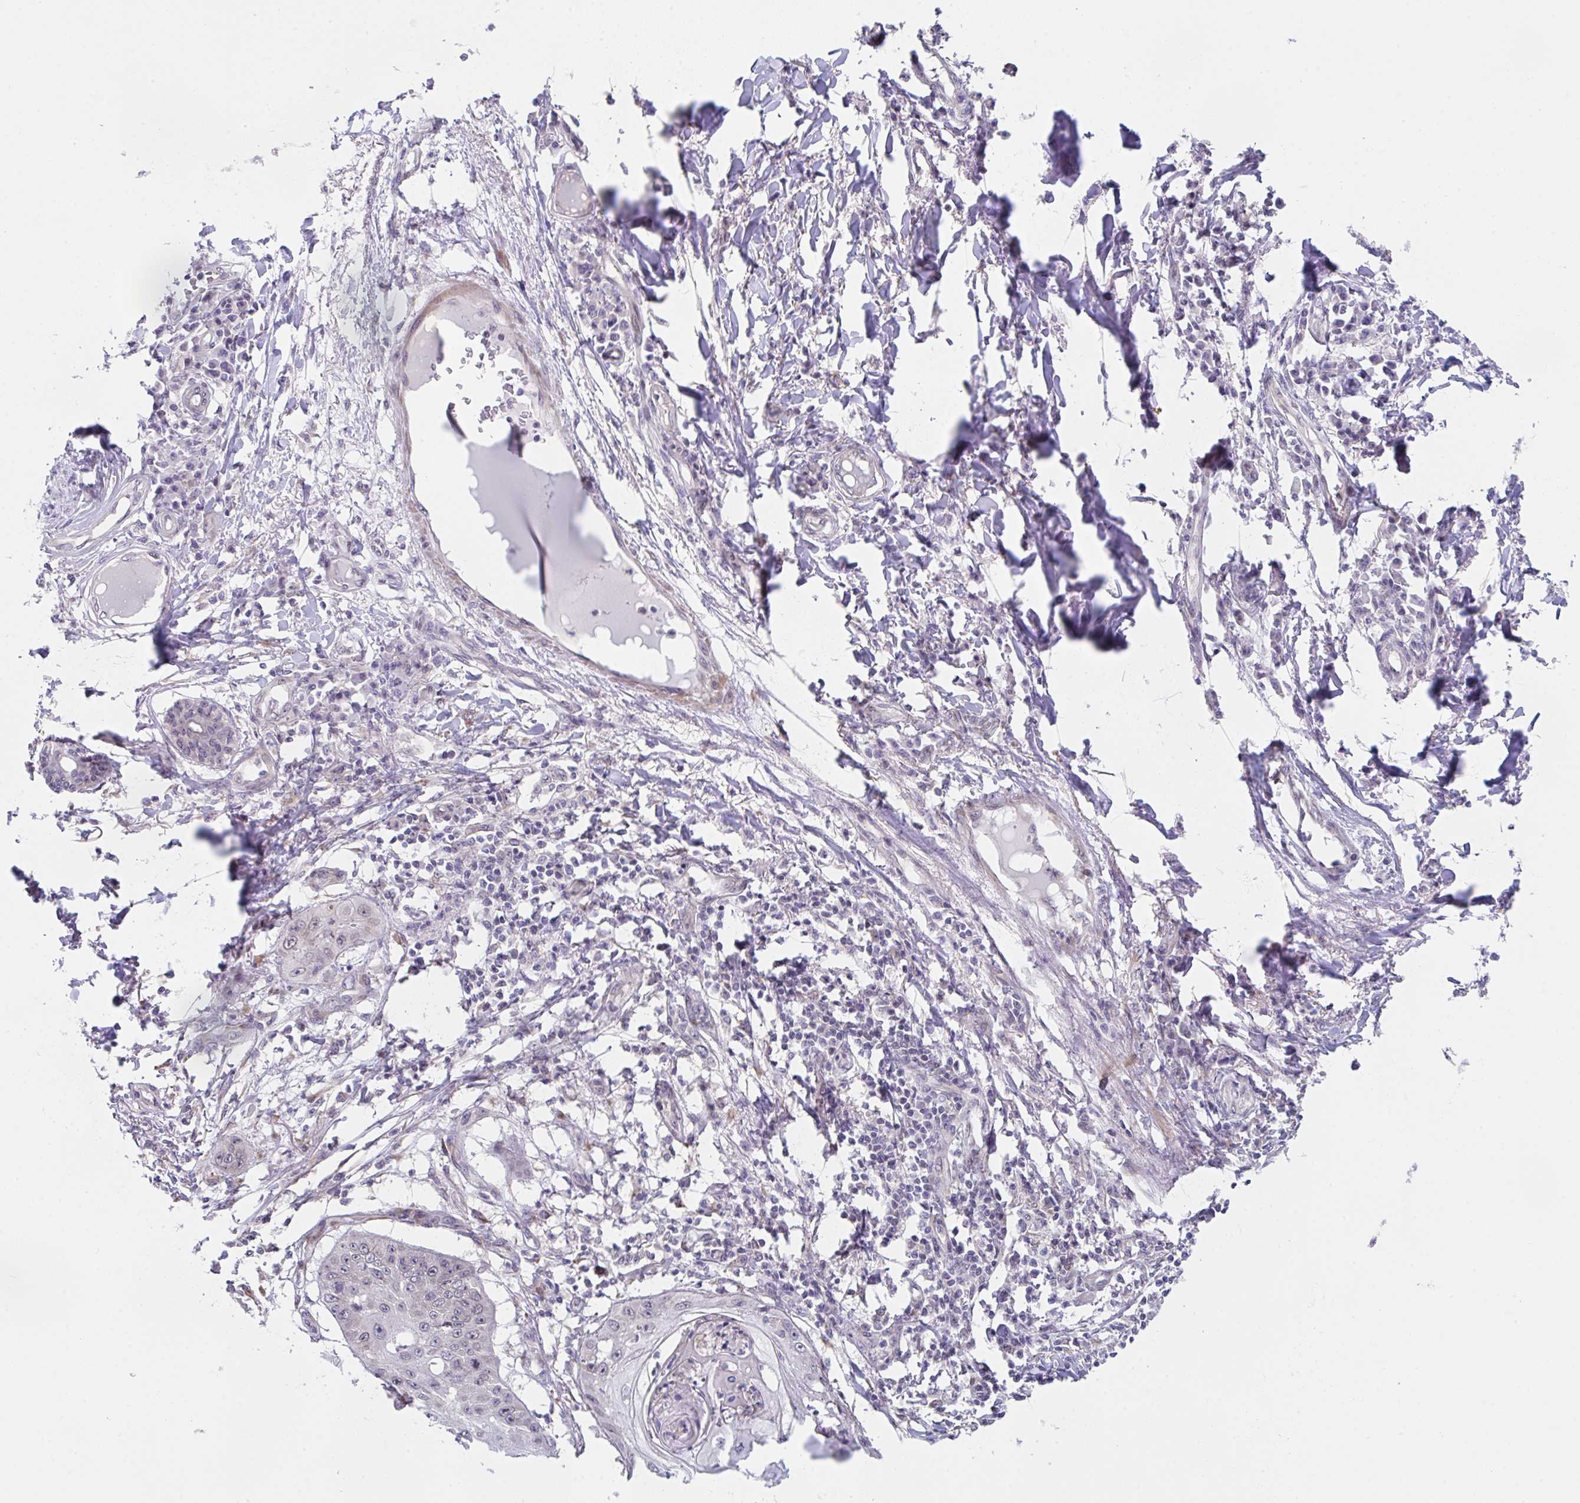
{"staining": {"intensity": "weak", "quantity": "25%-75%", "location": "nuclear"}, "tissue": "skin cancer", "cell_type": "Tumor cells", "image_type": "cancer", "snomed": [{"axis": "morphology", "description": "Squamous cell carcinoma, NOS"}, {"axis": "topography", "description": "Skin"}], "caption": "Skin squamous cell carcinoma stained with DAB immunohistochemistry reveals low levels of weak nuclear expression in approximately 25%-75% of tumor cells.", "gene": "RBM18", "patient": {"sex": "male", "age": 70}}